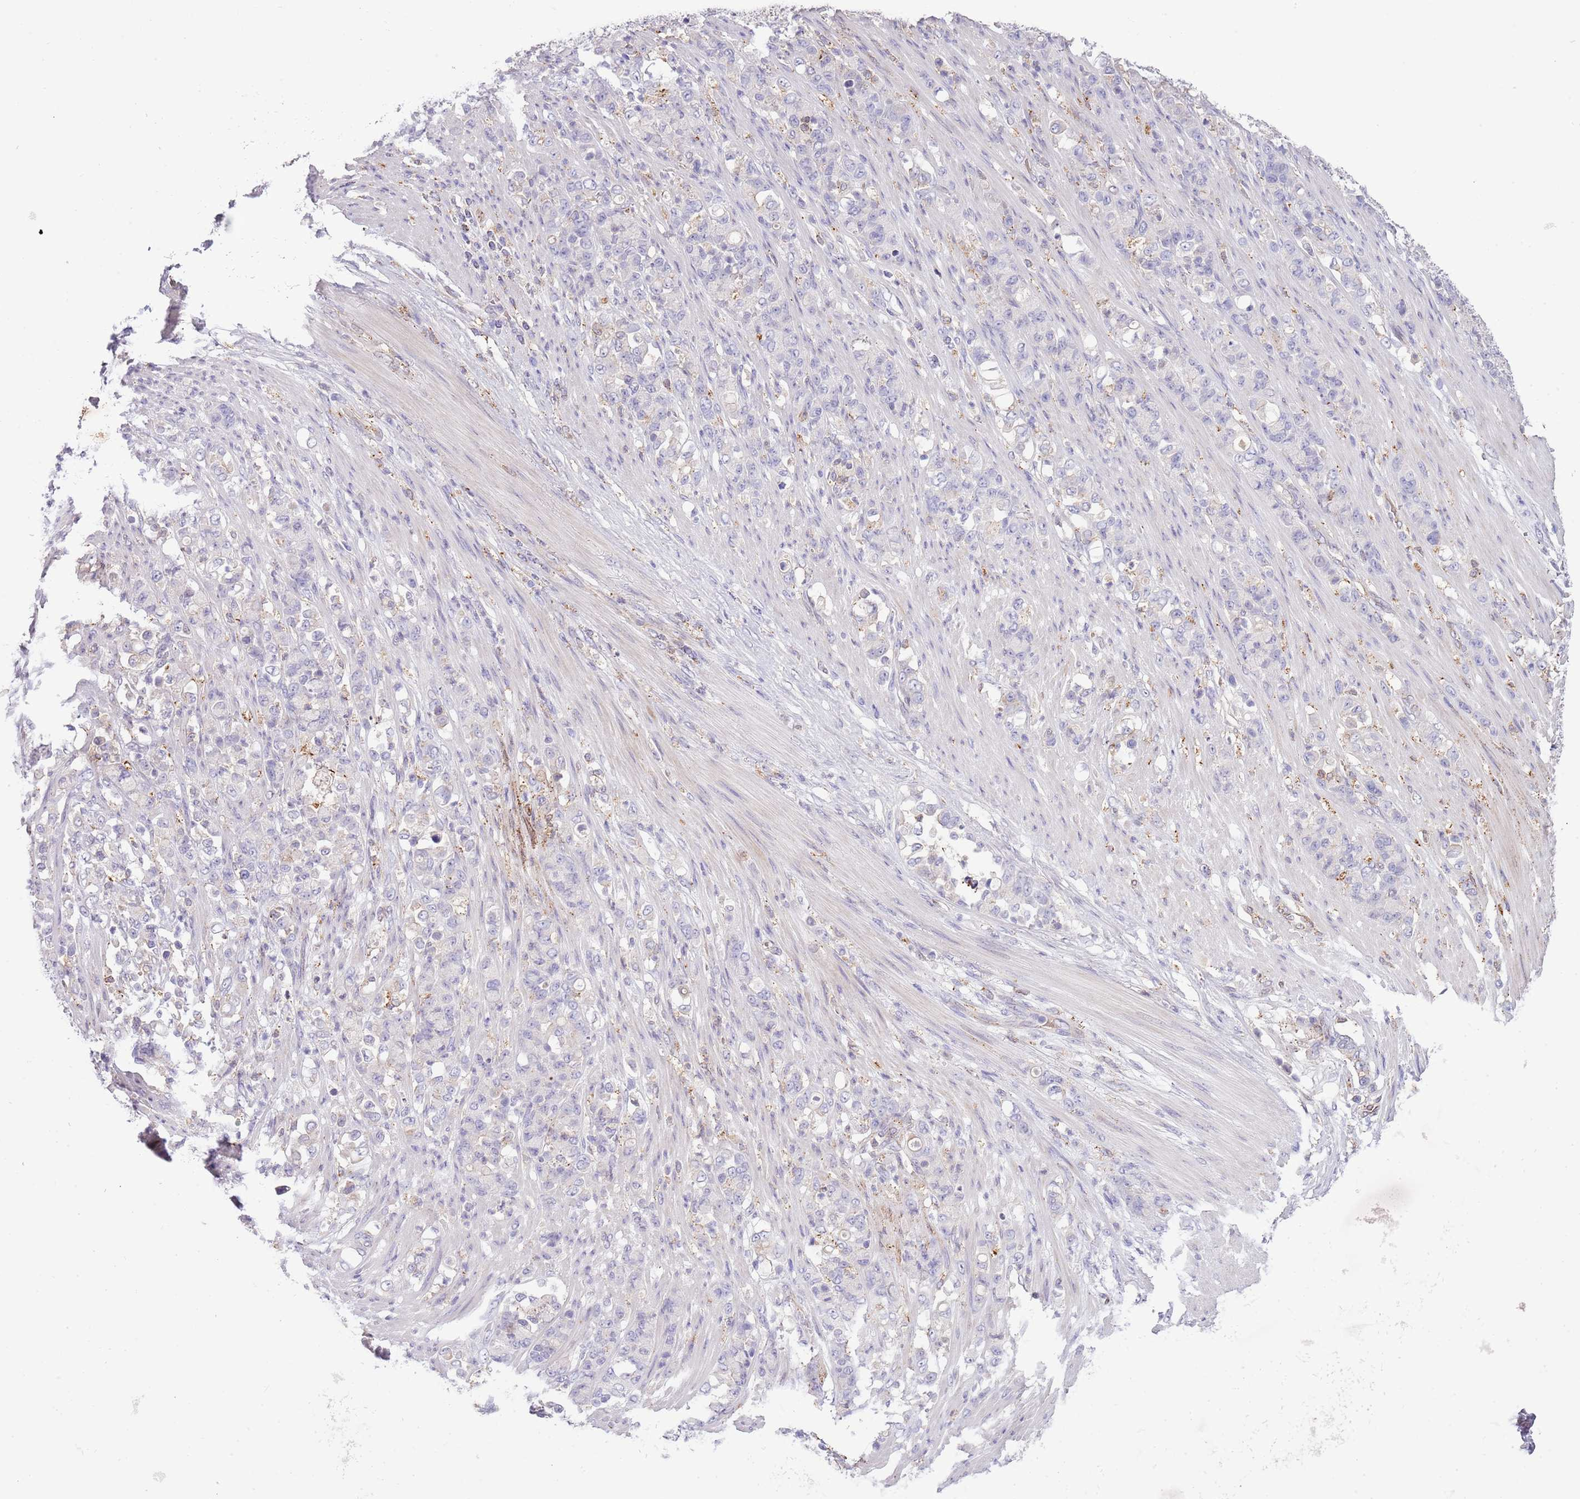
{"staining": {"intensity": "weak", "quantity": "<25%", "location": "cytoplasmic/membranous"}, "tissue": "stomach cancer", "cell_type": "Tumor cells", "image_type": "cancer", "snomed": [{"axis": "morphology", "description": "Normal tissue, NOS"}, {"axis": "morphology", "description": "Adenocarcinoma, NOS"}, {"axis": "topography", "description": "Stomach"}], "caption": "Immunohistochemistry image of neoplastic tissue: human stomach cancer (adenocarcinoma) stained with DAB (3,3'-diaminobenzidine) demonstrates no significant protein expression in tumor cells.", "gene": "ABHD17A", "patient": {"sex": "female", "age": 79}}